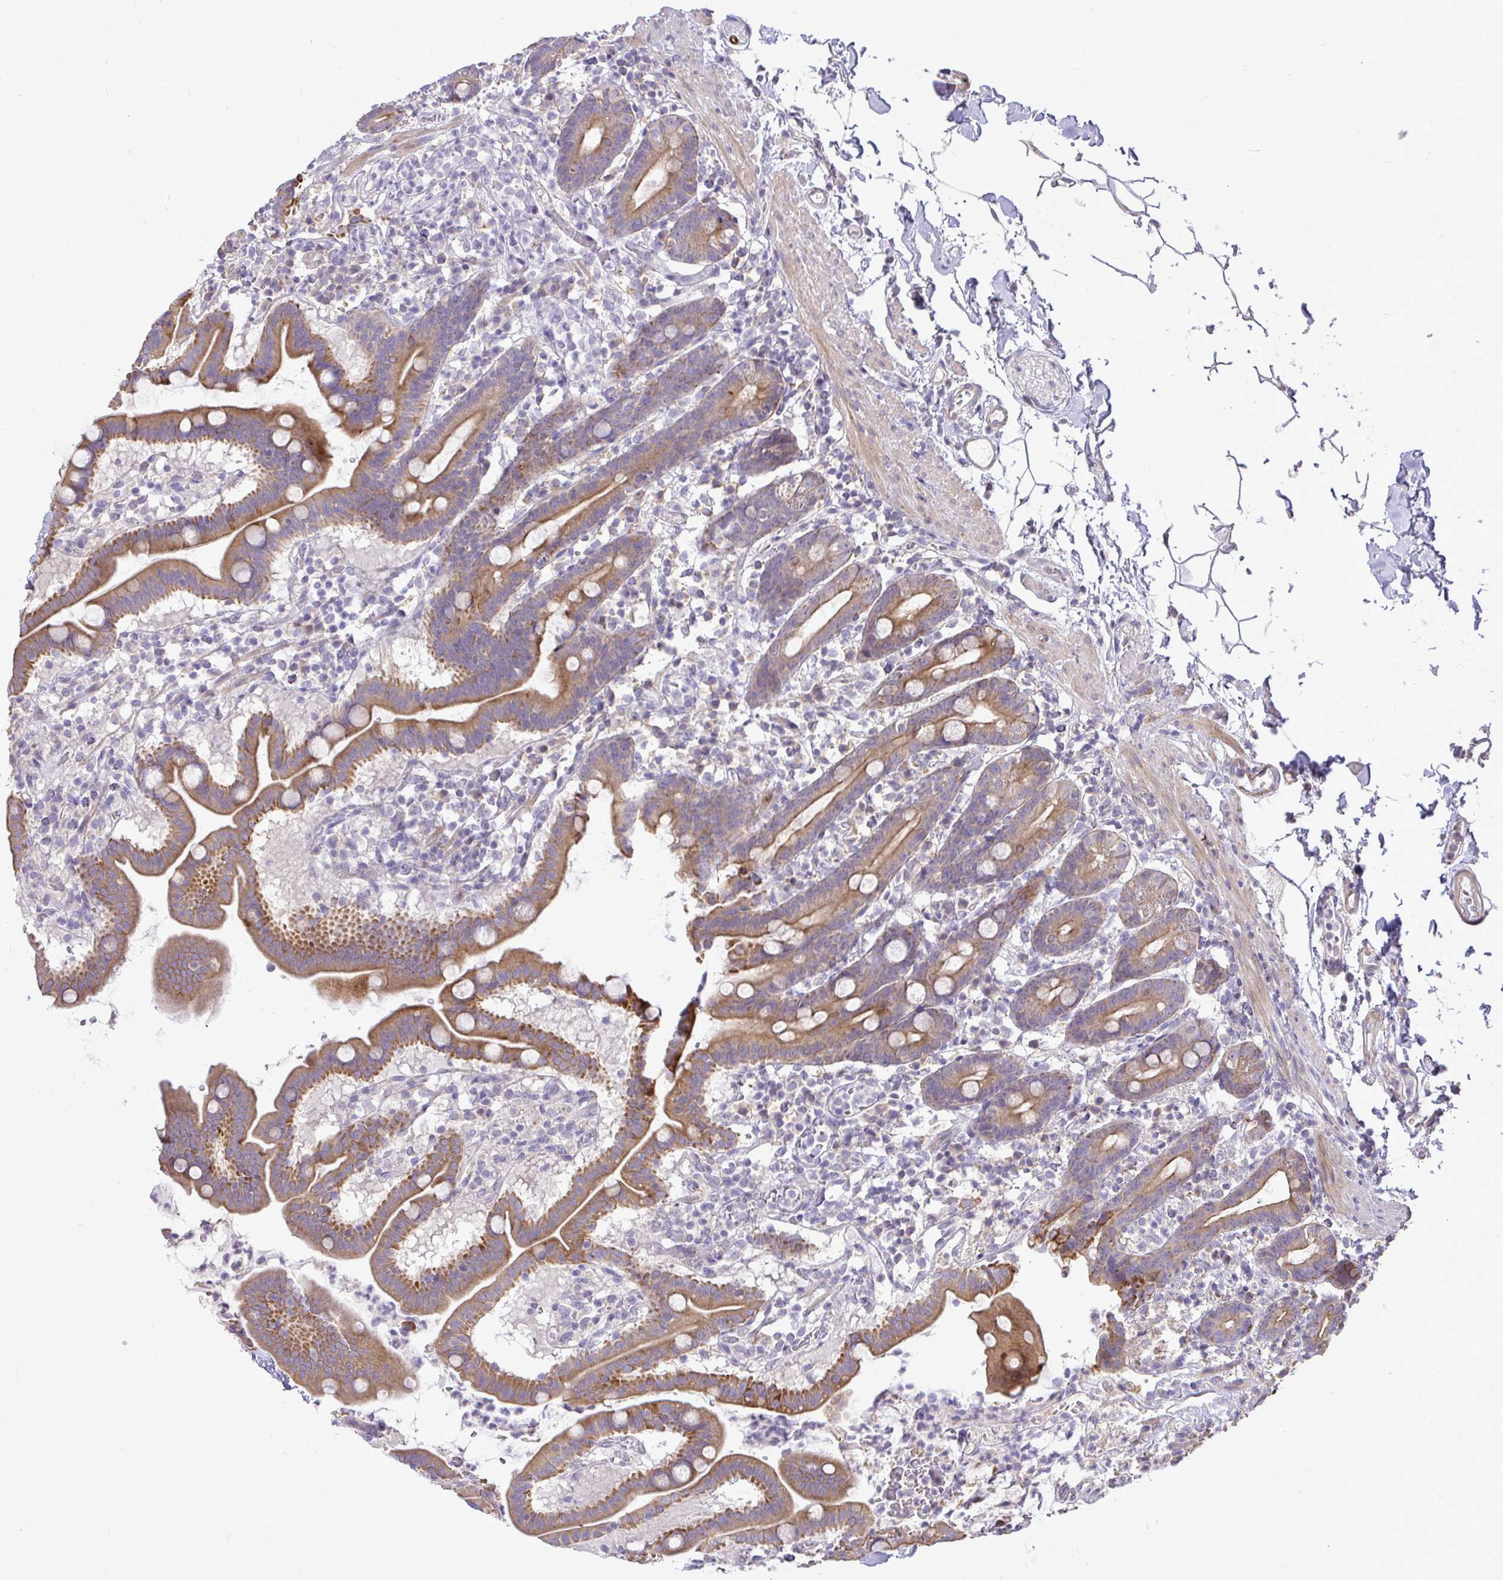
{"staining": {"intensity": "moderate", "quantity": ">75%", "location": "cytoplasmic/membranous"}, "tissue": "duodenum", "cell_type": "Glandular cells", "image_type": "normal", "snomed": [{"axis": "morphology", "description": "Normal tissue, NOS"}, {"axis": "topography", "description": "Pancreas"}, {"axis": "topography", "description": "Duodenum"}], "caption": "Moderate cytoplasmic/membranous protein positivity is present in approximately >75% of glandular cells in duodenum. (DAB IHC with brightfield microscopy, high magnification).", "gene": "STRIP1", "patient": {"sex": "male", "age": 59}}